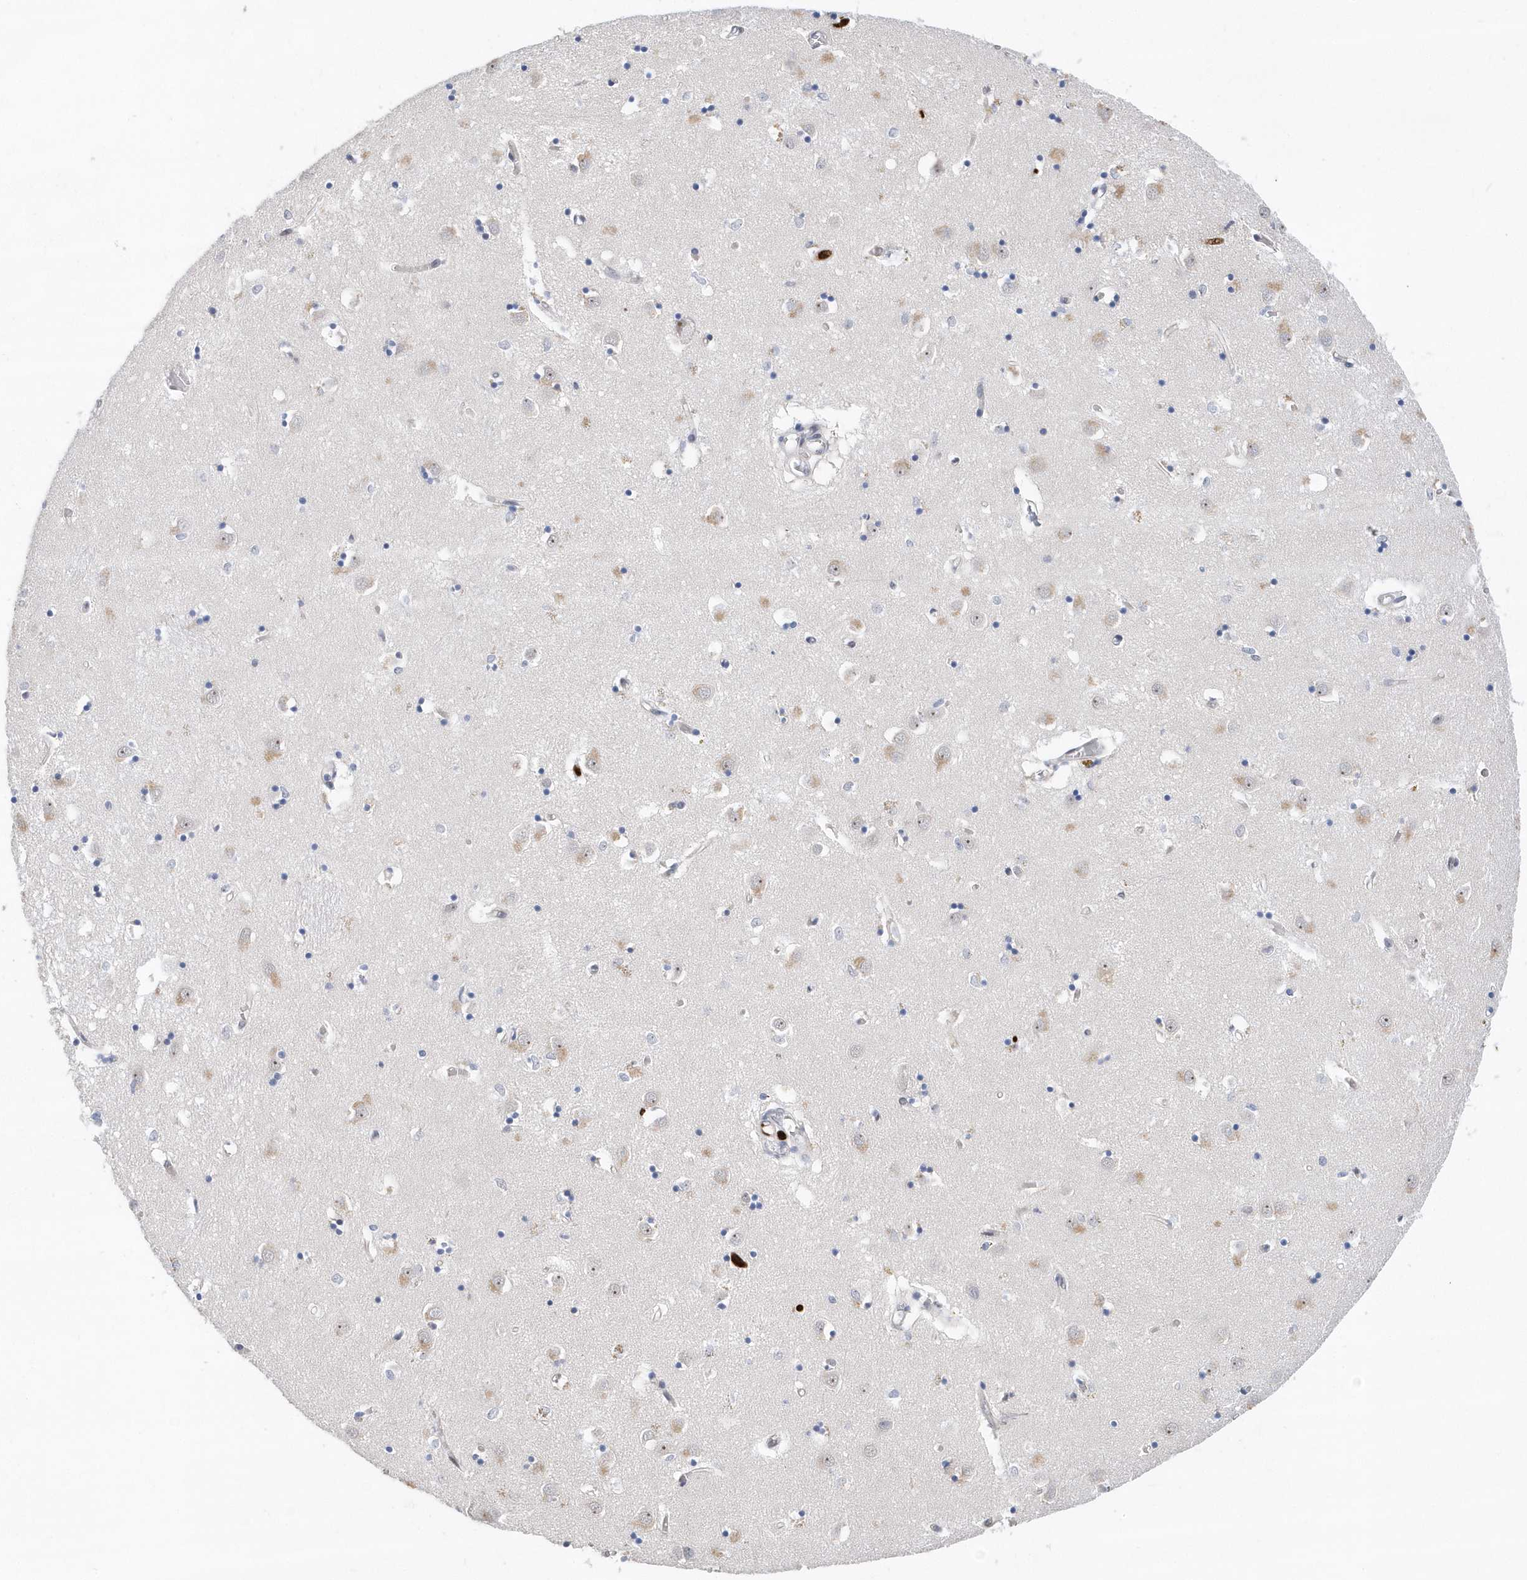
{"staining": {"intensity": "negative", "quantity": "none", "location": "none"}, "tissue": "caudate", "cell_type": "Glial cells", "image_type": "normal", "snomed": [{"axis": "morphology", "description": "Normal tissue, NOS"}, {"axis": "topography", "description": "Lateral ventricle wall"}], "caption": "There is no significant expression in glial cells of caudate. The staining is performed using DAB brown chromogen with nuclei counter-stained in using hematoxylin.", "gene": "RPP30", "patient": {"sex": "male", "age": 70}}